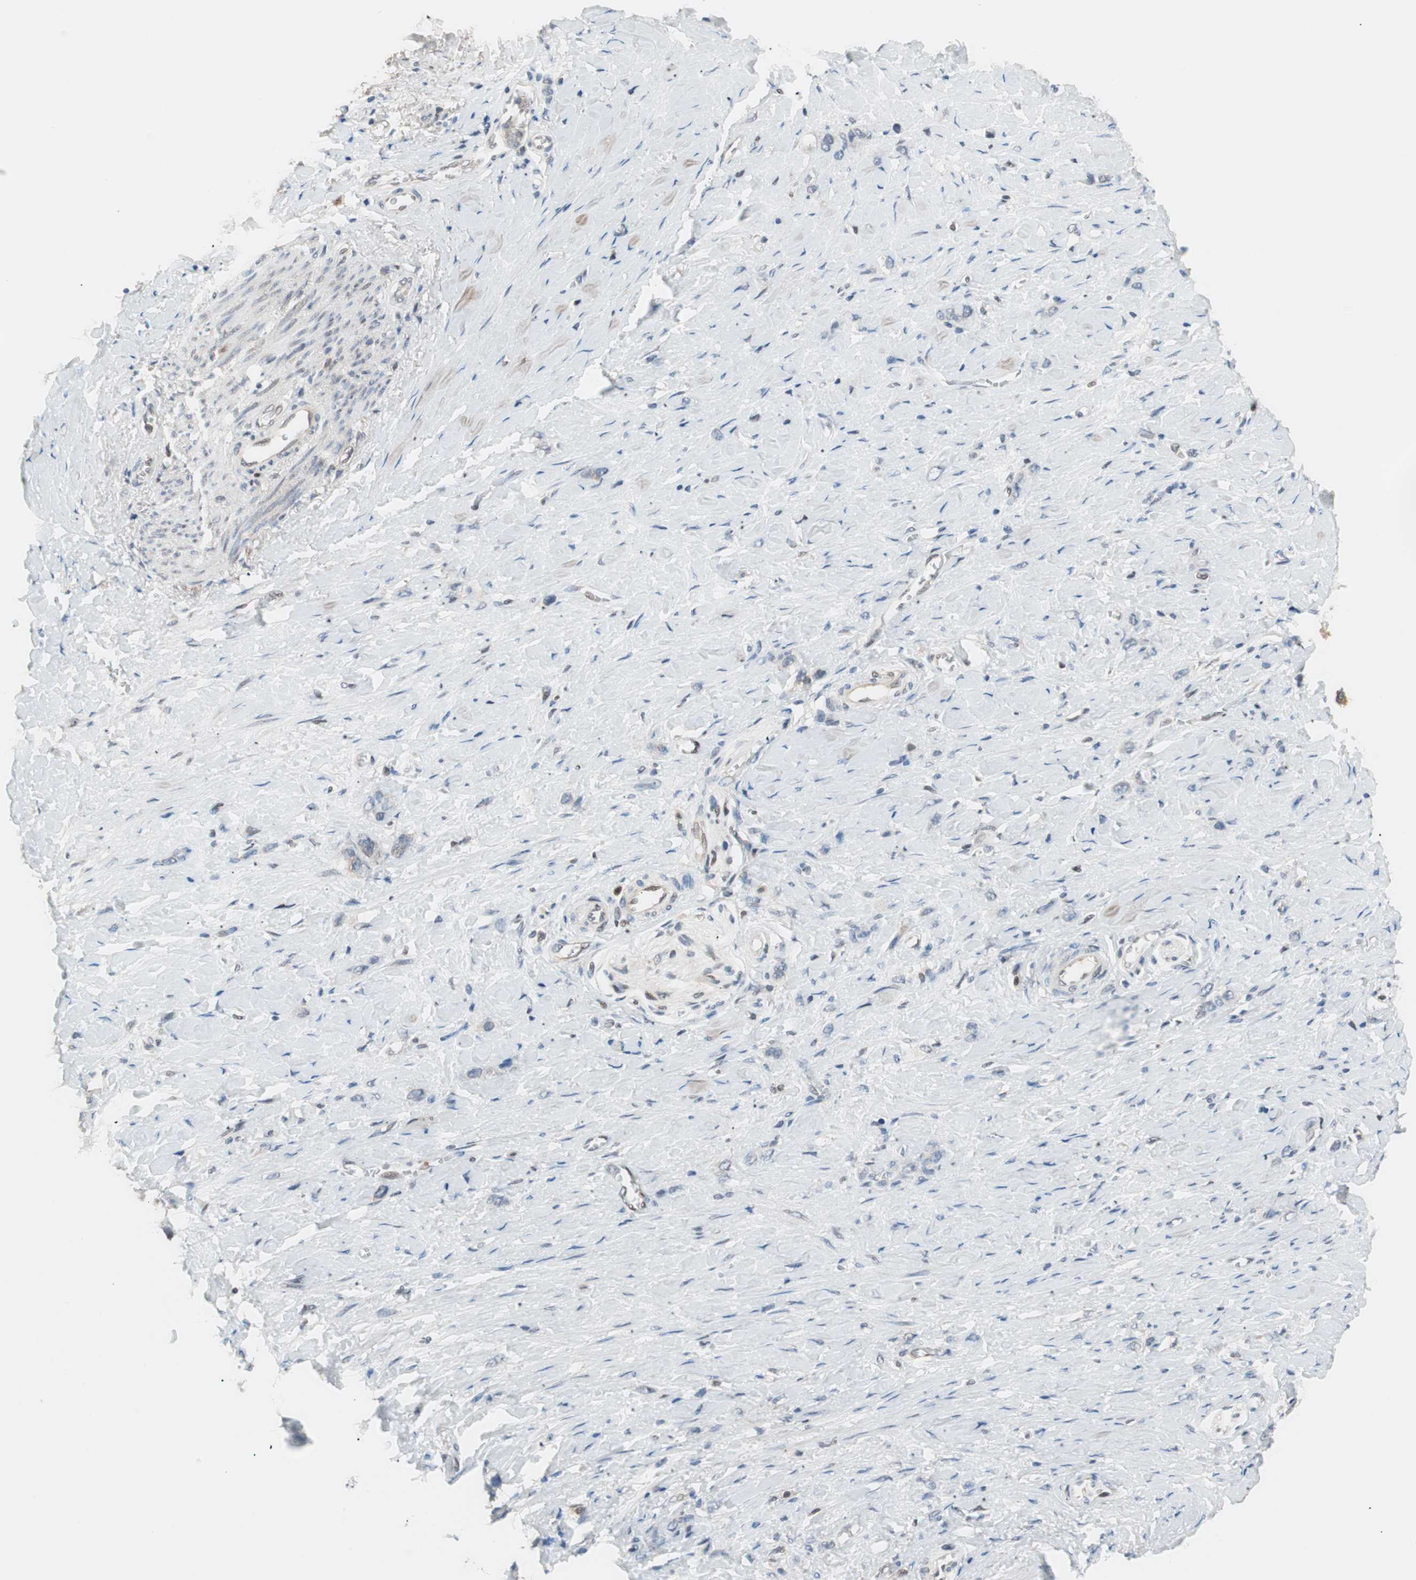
{"staining": {"intensity": "negative", "quantity": "none", "location": "none"}, "tissue": "stomach cancer", "cell_type": "Tumor cells", "image_type": "cancer", "snomed": [{"axis": "morphology", "description": "Normal tissue, NOS"}, {"axis": "morphology", "description": "Adenocarcinoma, NOS"}, {"axis": "morphology", "description": "Adenocarcinoma, High grade"}, {"axis": "topography", "description": "Stomach, upper"}, {"axis": "topography", "description": "Stomach"}], "caption": "Immunohistochemistry (IHC) histopathology image of human stomach cancer stained for a protein (brown), which demonstrates no expression in tumor cells. The staining was performed using DAB to visualize the protein expression in brown, while the nuclei were stained in blue with hematoxylin (Magnification: 20x).", "gene": "POLH", "patient": {"sex": "female", "age": 65}}